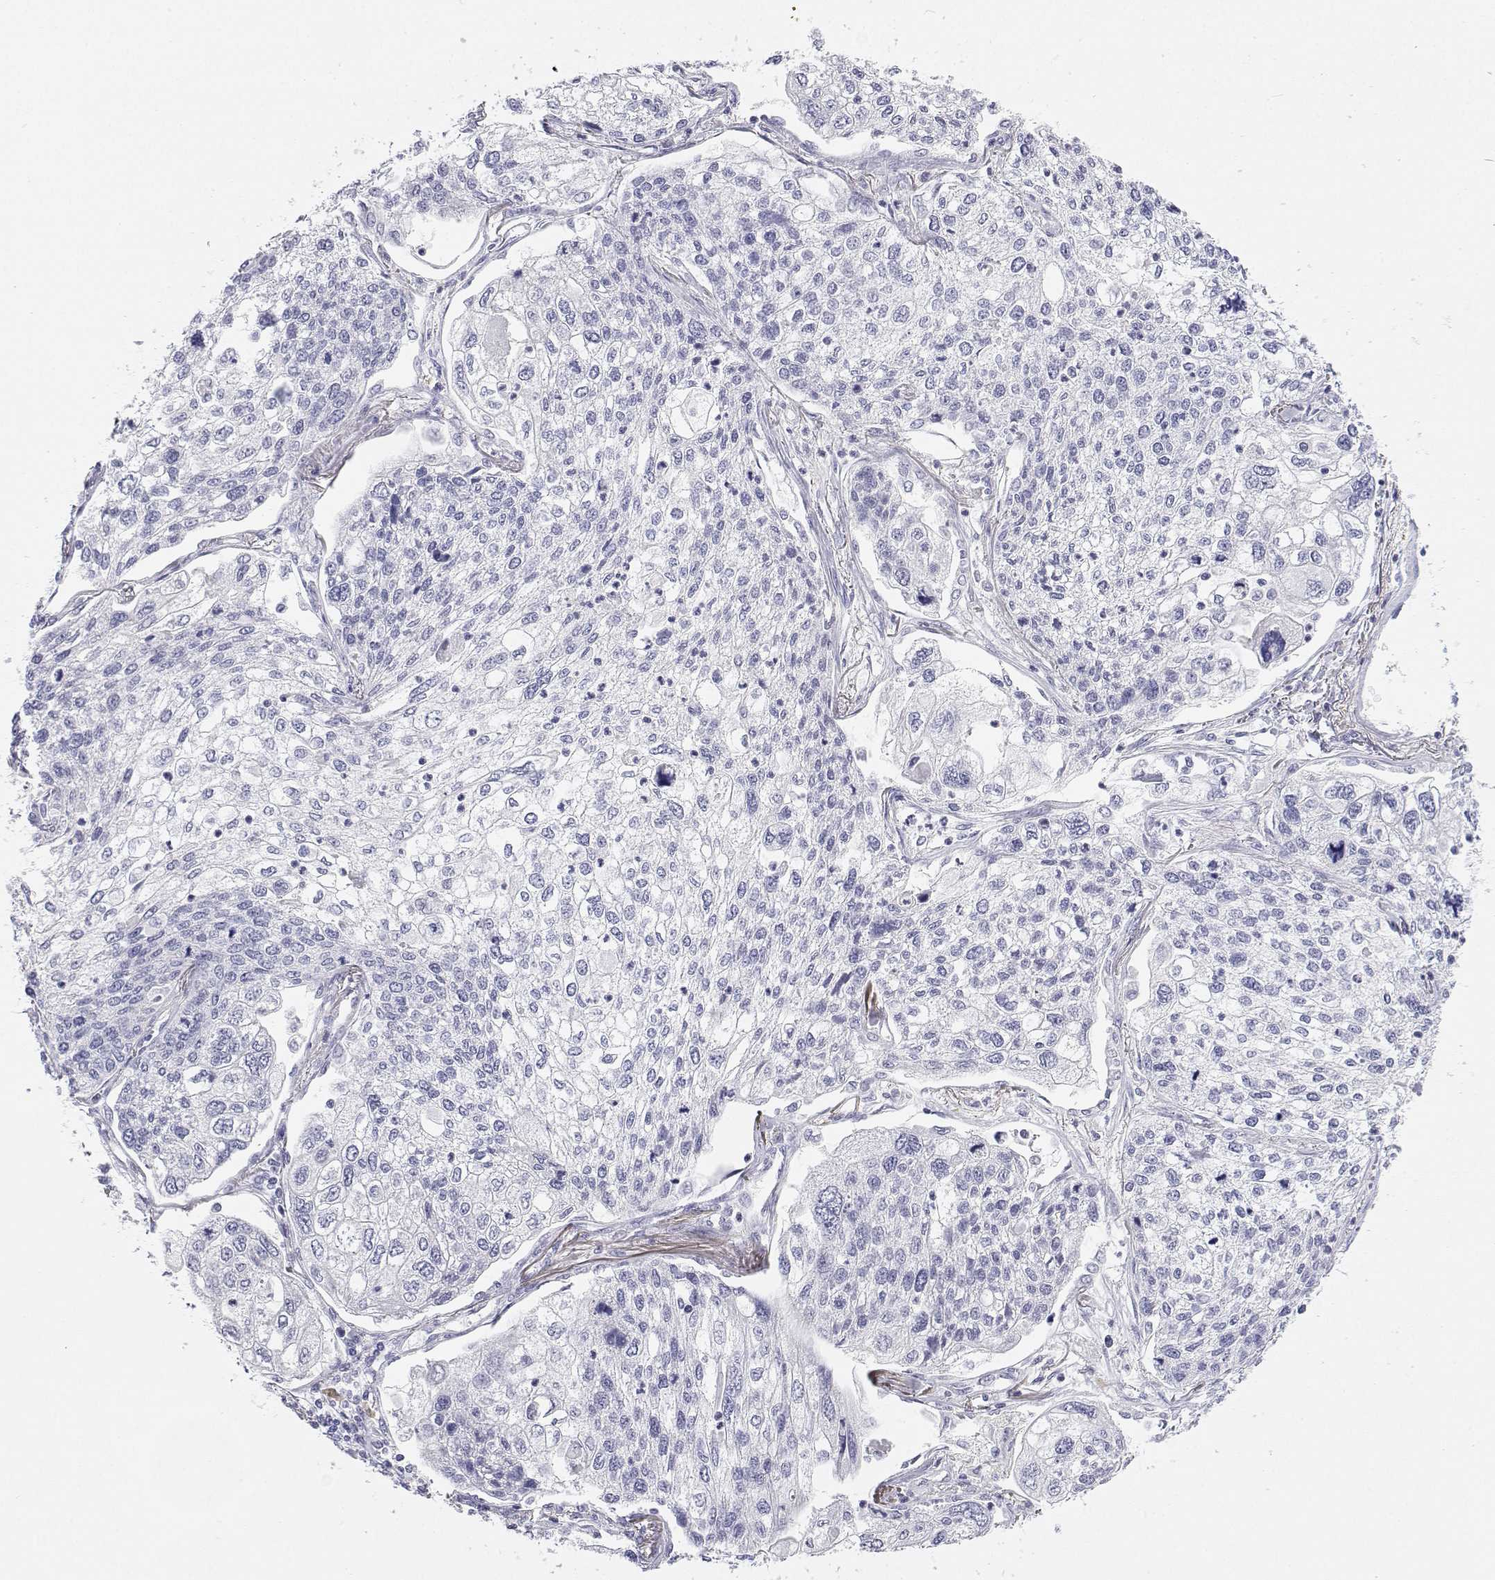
{"staining": {"intensity": "negative", "quantity": "none", "location": "none"}, "tissue": "lung cancer", "cell_type": "Tumor cells", "image_type": "cancer", "snomed": [{"axis": "morphology", "description": "Squamous cell carcinoma, NOS"}, {"axis": "topography", "description": "Lung"}], "caption": "Immunohistochemistry photomicrograph of human lung cancer stained for a protein (brown), which demonstrates no positivity in tumor cells.", "gene": "BHMT", "patient": {"sex": "male", "age": 74}}